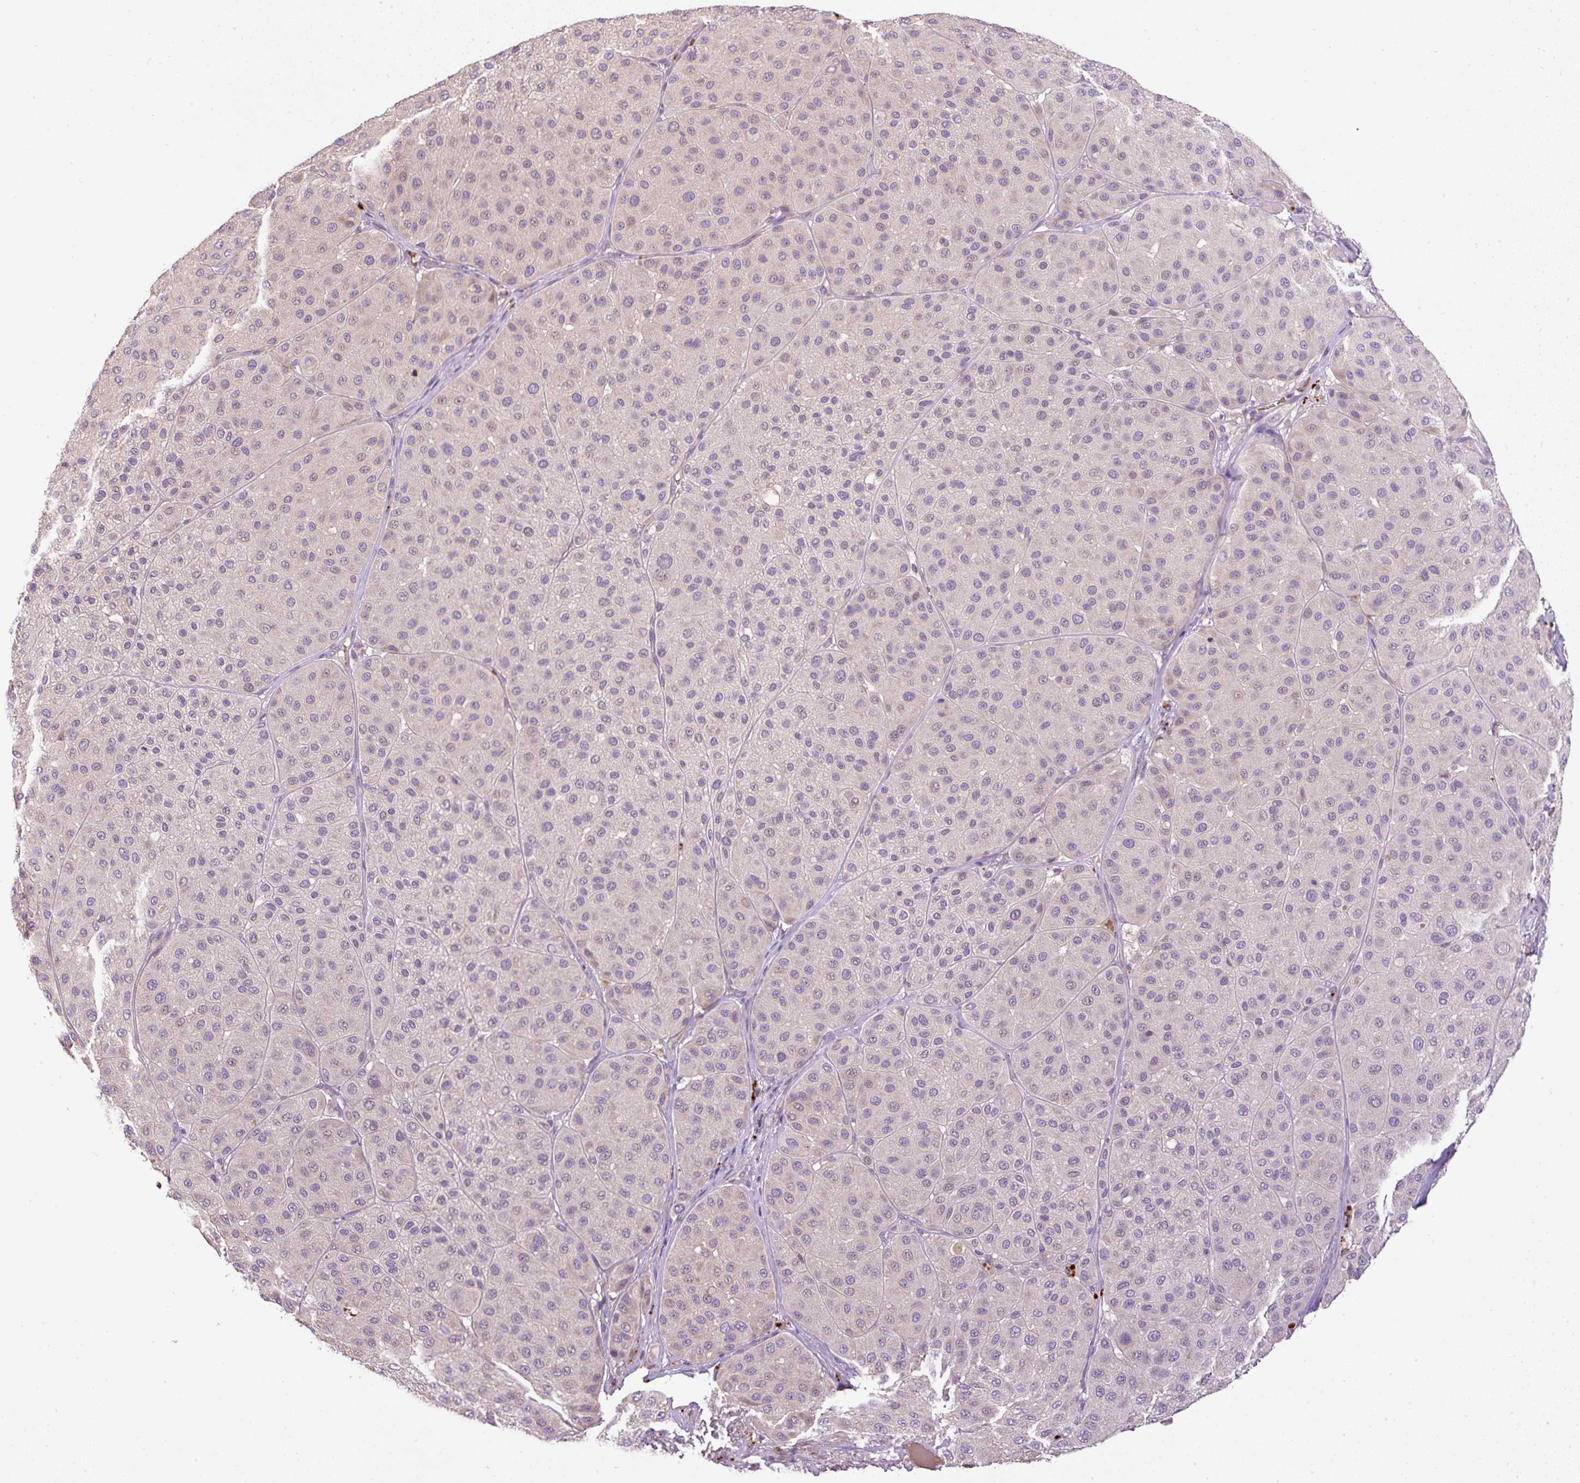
{"staining": {"intensity": "negative", "quantity": "none", "location": "none"}, "tissue": "melanoma", "cell_type": "Tumor cells", "image_type": "cancer", "snomed": [{"axis": "morphology", "description": "Malignant melanoma, Metastatic site"}, {"axis": "topography", "description": "Smooth muscle"}], "caption": "Immunohistochemistry (IHC) image of human melanoma stained for a protein (brown), which reveals no staining in tumor cells.", "gene": "CXCL13", "patient": {"sex": "male", "age": 41}}